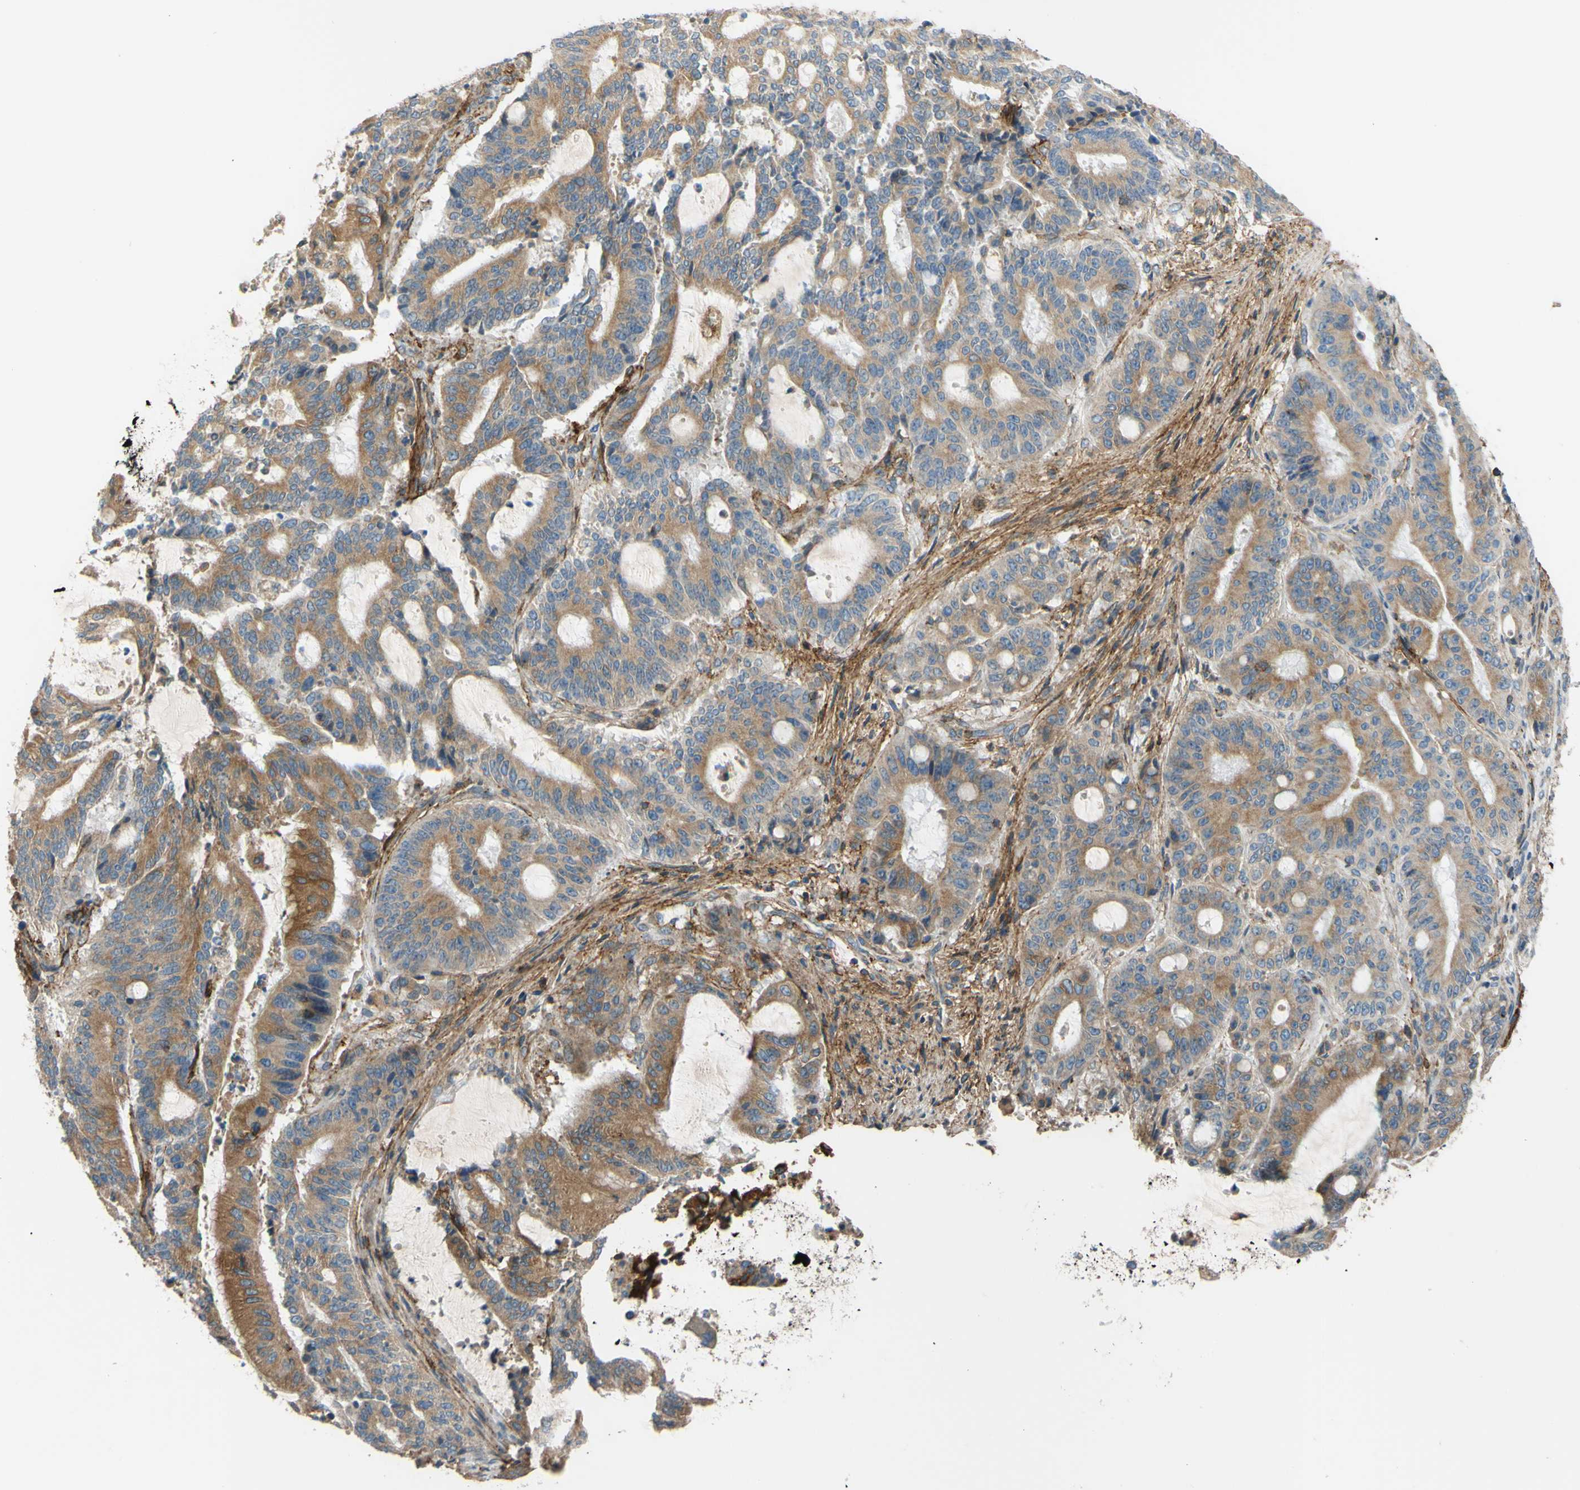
{"staining": {"intensity": "weak", "quantity": ">75%", "location": "cytoplasmic/membranous"}, "tissue": "liver cancer", "cell_type": "Tumor cells", "image_type": "cancer", "snomed": [{"axis": "morphology", "description": "Cholangiocarcinoma"}, {"axis": "topography", "description": "Liver"}], "caption": "Cholangiocarcinoma (liver) stained with DAB (3,3'-diaminobenzidine) immunohistochemistry (IHC) displays low levels of weak cytoplasmic/membranous positivity in about >75% of tumor cells. Using DAB (3,3'-diaminobenzidine) (brown) and hematoxylin (blue) stains, captured at high magnification using brightfield microscopy.", "gene": "POR", "patient": {"sex": "female", "age": 73}}